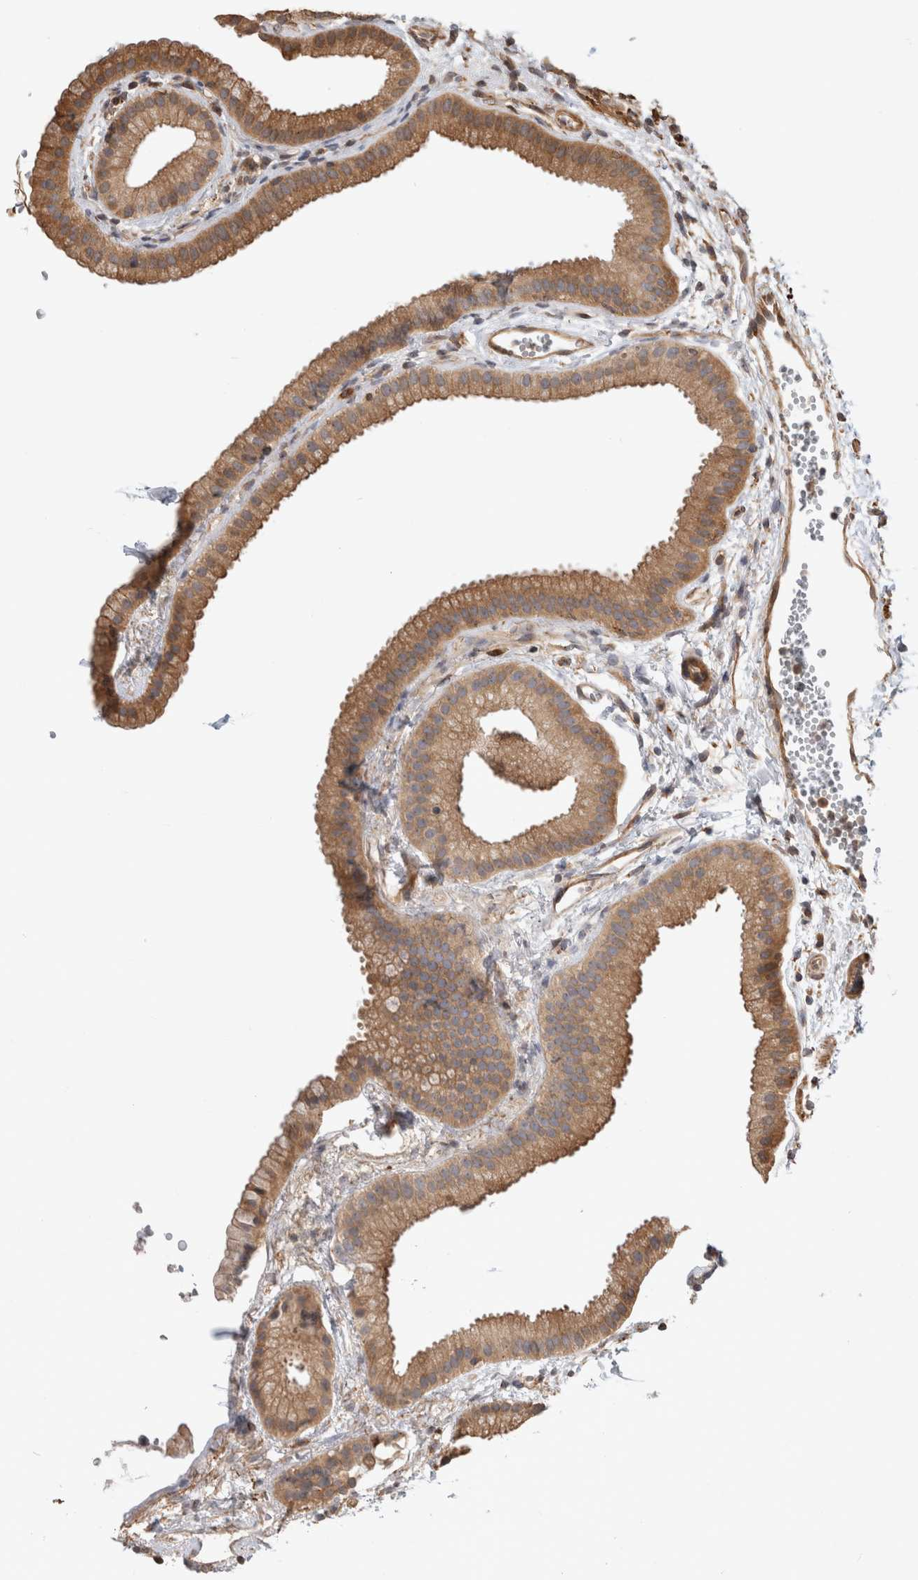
{"staining": {"intensity": "moderate", "quantity": ">75%", "location": "cytoplasmic/membranous"}, "tissue": "gallbladder", "cell_type": "Glandular cells", "image_type": "normal", "snomed": [{"axis": "morphology", "description": "Normal tissue, NOS"}, {"axis": "topography", "description": "Gallbladder"}], "caption": "Gallbladder stained for a protein (brown) demonstrates moderate cytoplasmic/membranous positive staining in about >75% of glandular cells.", "gene": "CLIP1", "patient": {"sex": "female", "age": 64}}